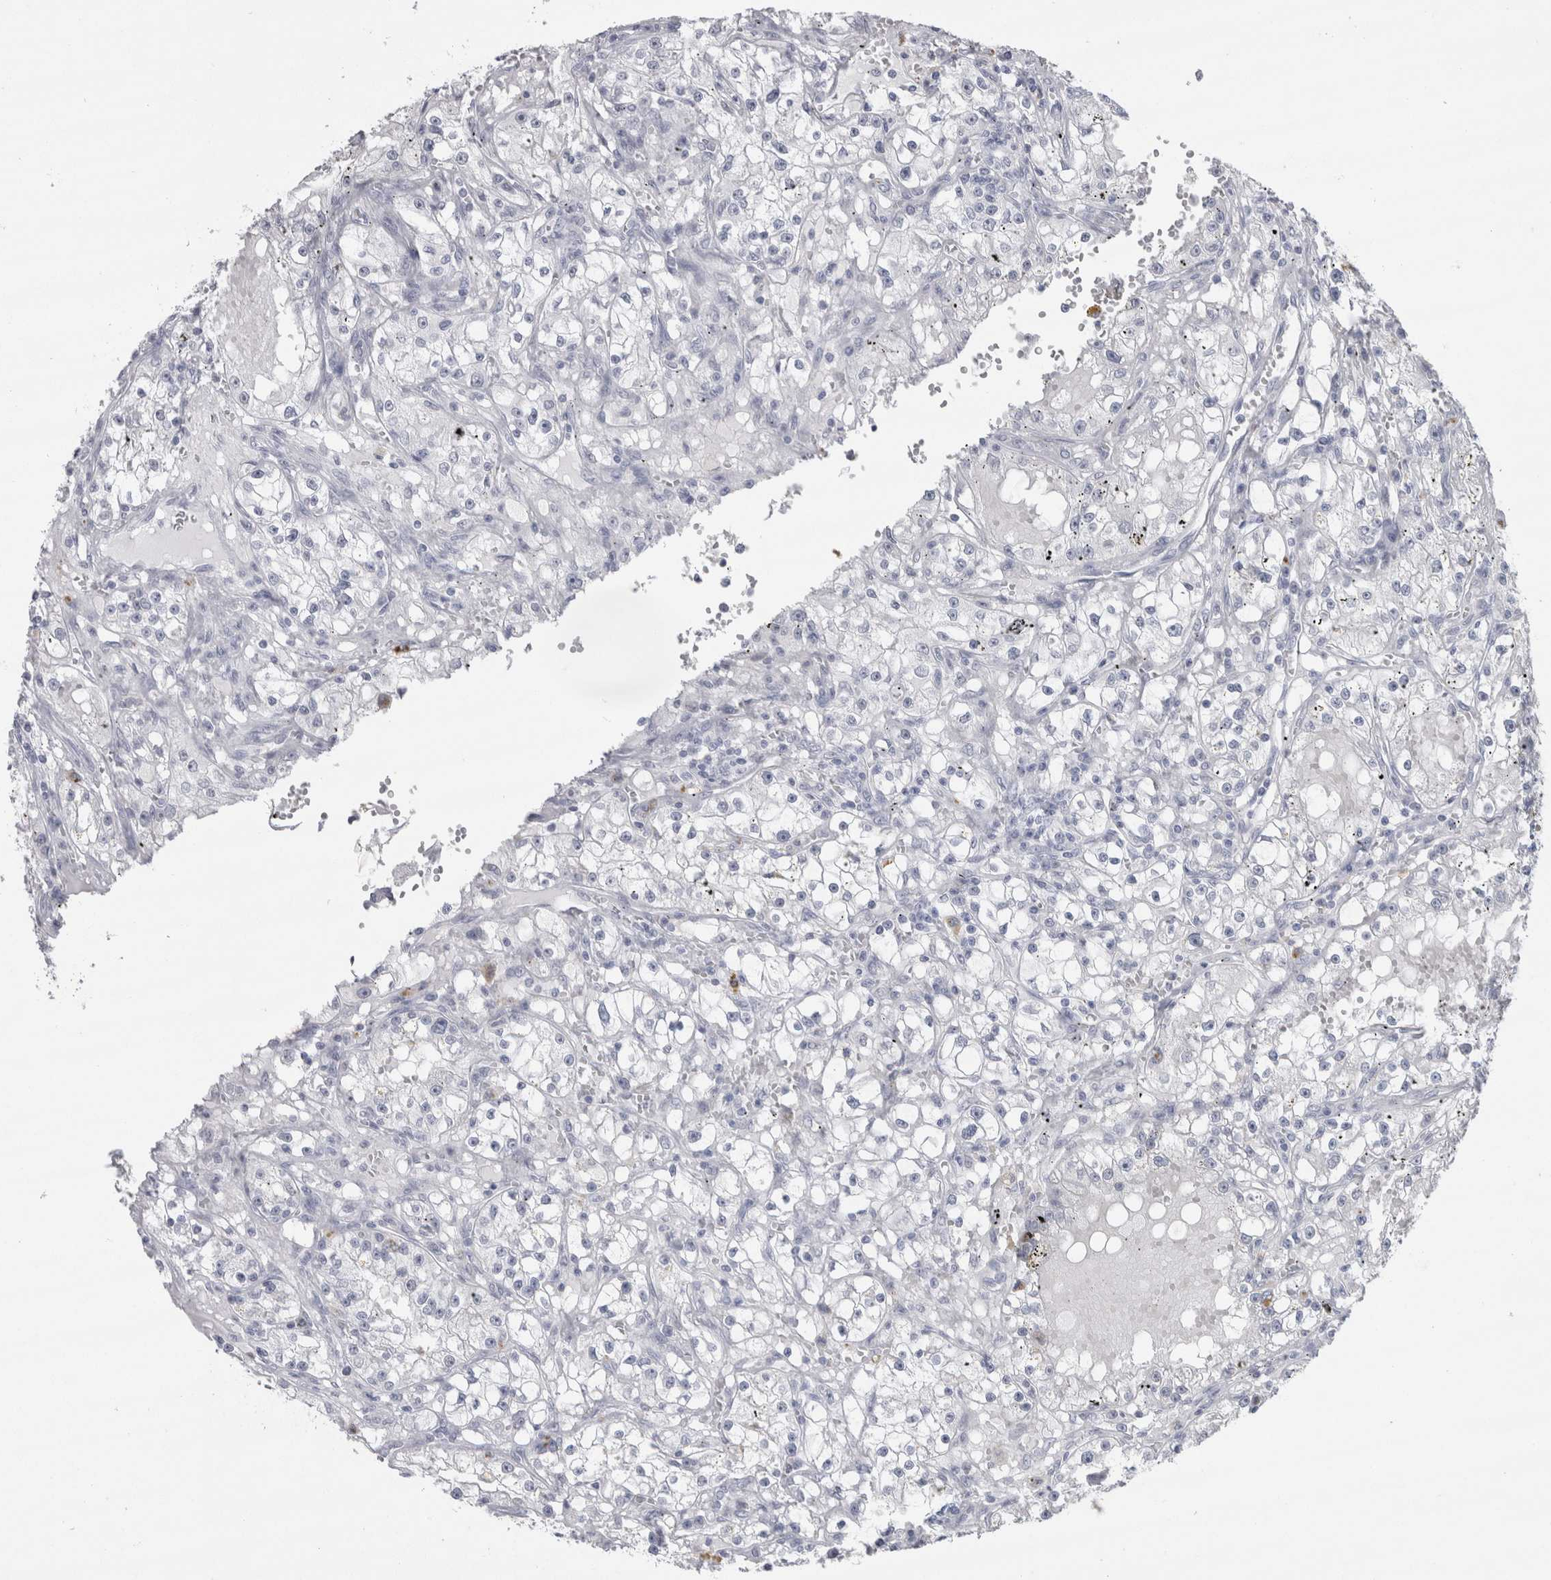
{"staining": {"intensity": "negative", "quantity": "none", "location": "none"}, "tissue": "renal cancer", "cell_type": "Tumor cells", "image_type": "cancer", "snomed": [{"axis": "morphology", "description": "Adenocarcinoma, NOS"}, {"axis": "topography", "description": "Kidney"}], "caption": "Tumor cells show no significant protein staining in renal cancer (adenocarcinoma).", "gene": "CDH17", "patient": {"sex": "male", "age": 56}}